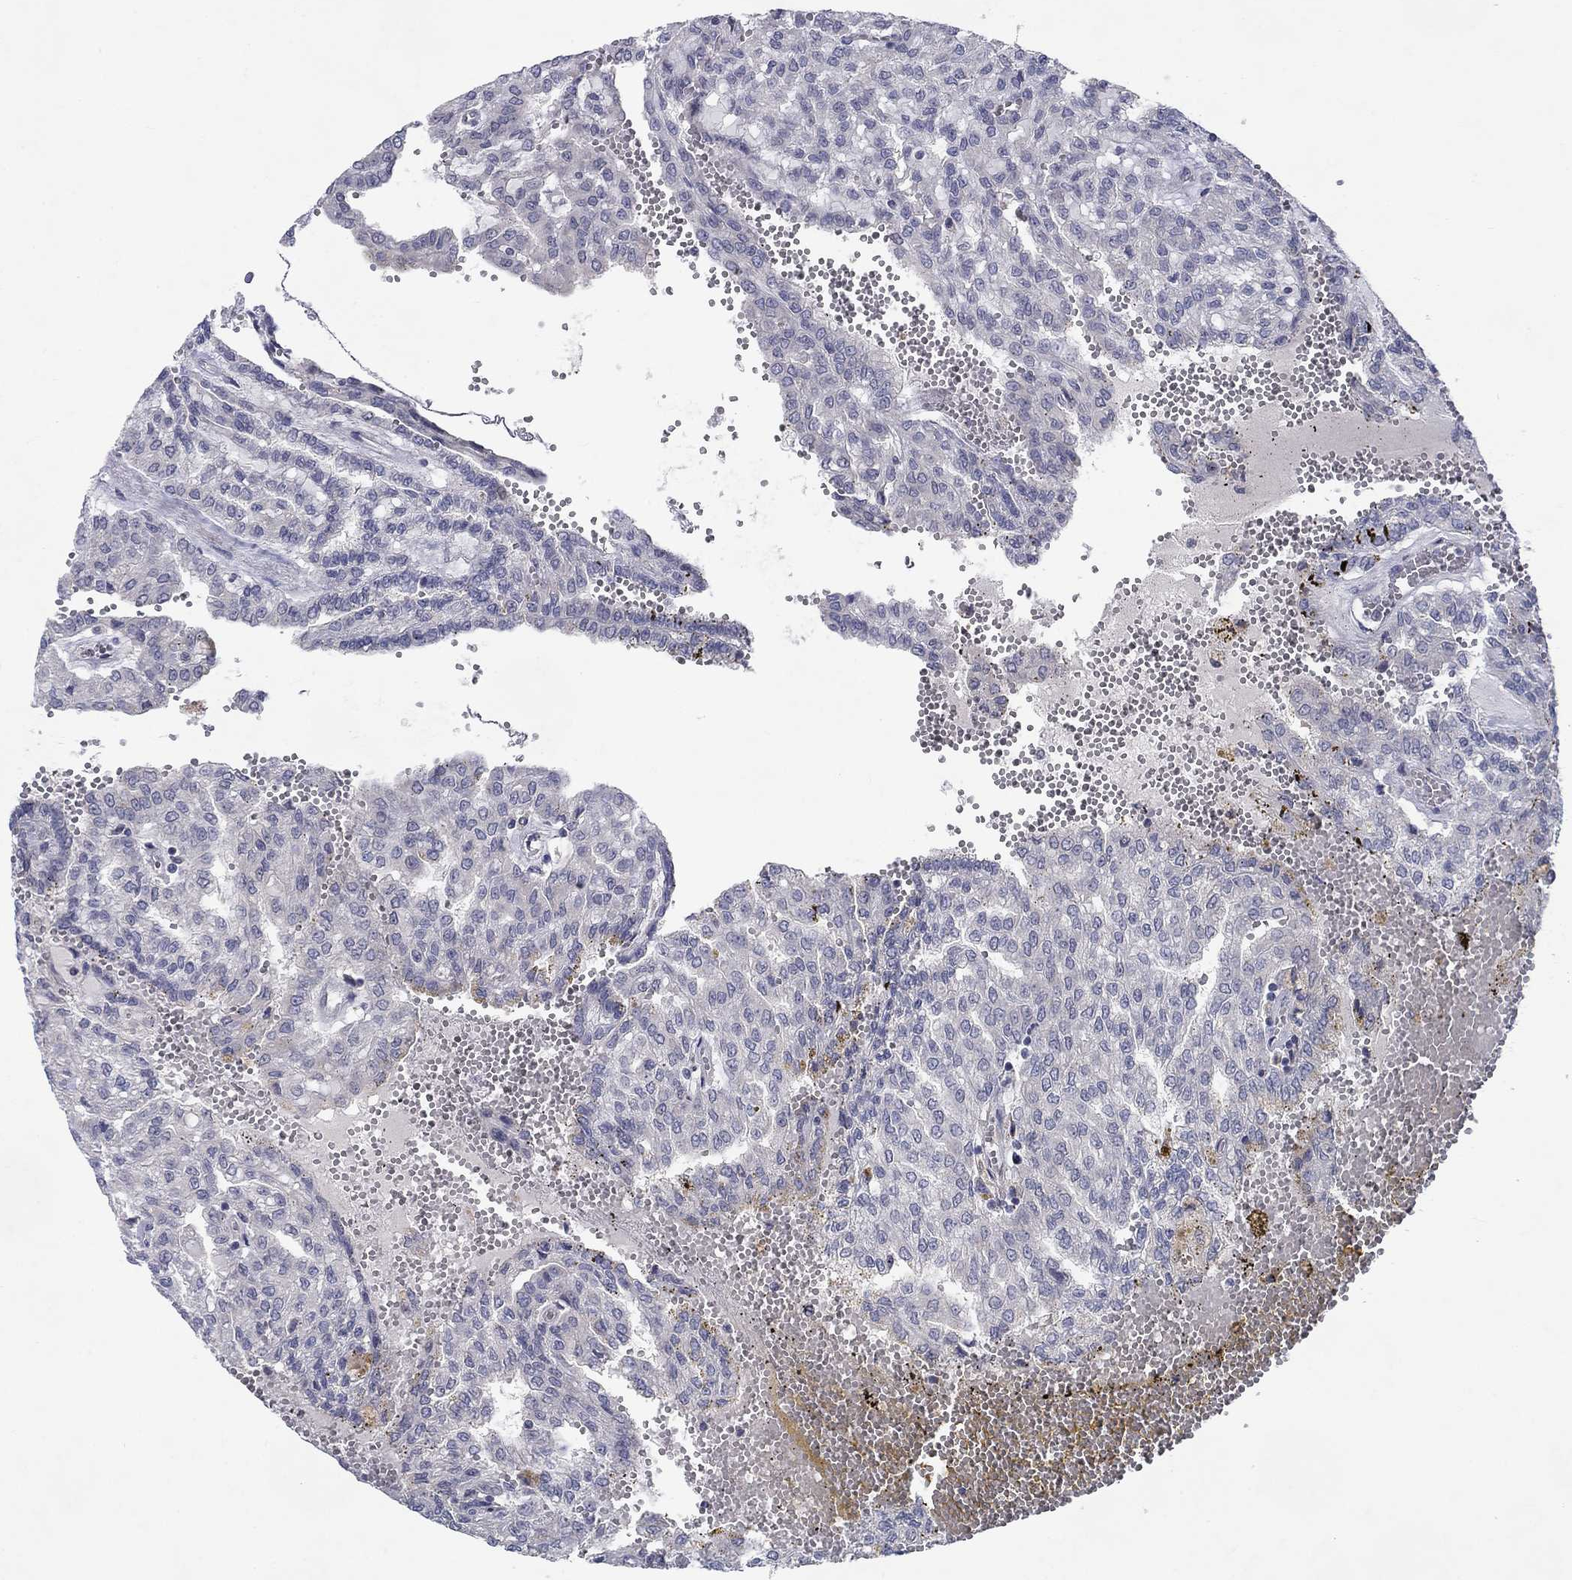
{"staining": {"intensity": "negative", "quantity": "none", "location": "none"}, "tissue": "renal cancer", "cell_type": "Tumor cells", "image_type": "cancer", "snomed": [{"axis": "morphology", "description": "Adenocarcinoma, NOS"}, {"axis": "topography", "description": "Kidney"}], "caption": "This image is of renal adenocarcinoma stained with IHC to label a protein in brown with the nuclei are counter-stained blue. There is no expression in tumor cells.", "gene": "CACNA1A", "patient": {"sex": "male", "age": 63}}